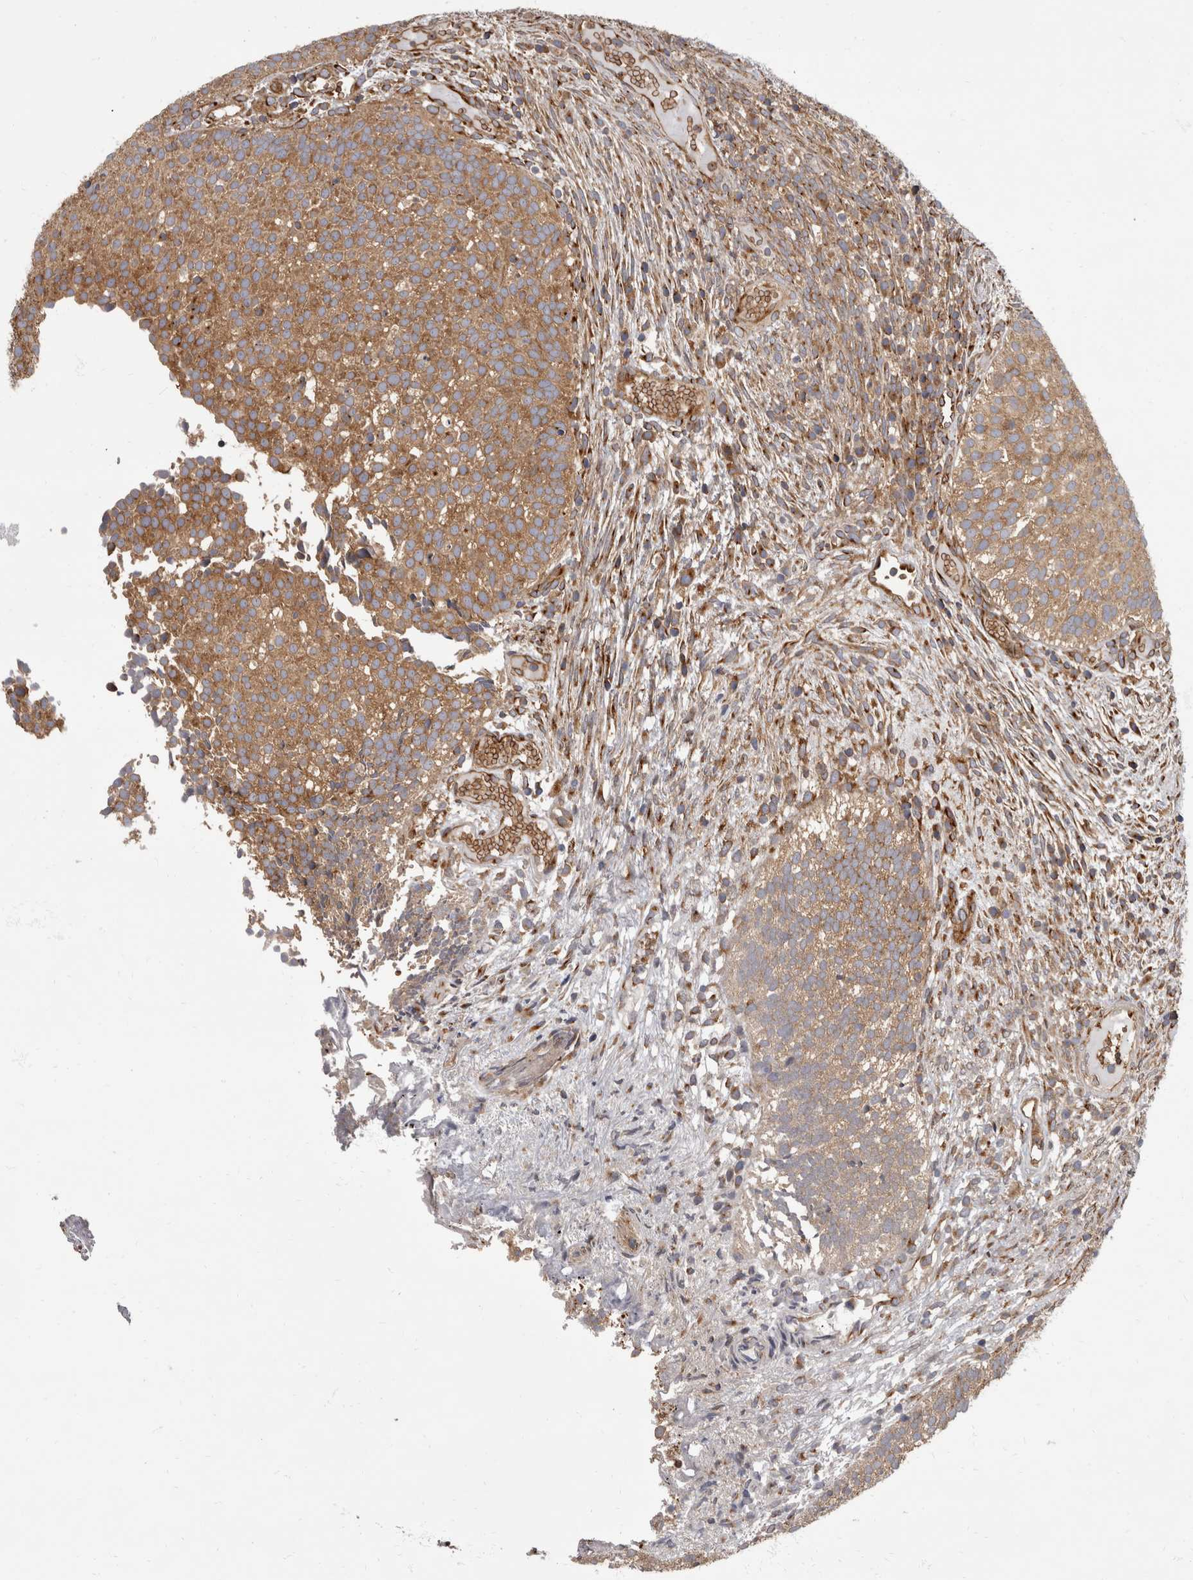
{"staining": {"intensity": "moderate", "quantity": ">75%", "location": "cytoplasmic/membranous"}, "tissue": "urothelial cancer", "cell_type": "Tumor cells", "image_type": "cancer", "snomed": [{"axis": "morphology", "description": "Urothelial carcinoma, Low grade"}, {"axis": "topography", "description": "Urinary bladder"}], "caption": "A micrograph of human urothelial carcinoma (low-grade) stained for a protein shows moderate cytoplasmic/membranous brown staining in tumor cells.", "gene": "HOOK3", "patient": {"sex": "male", "age": 86}}